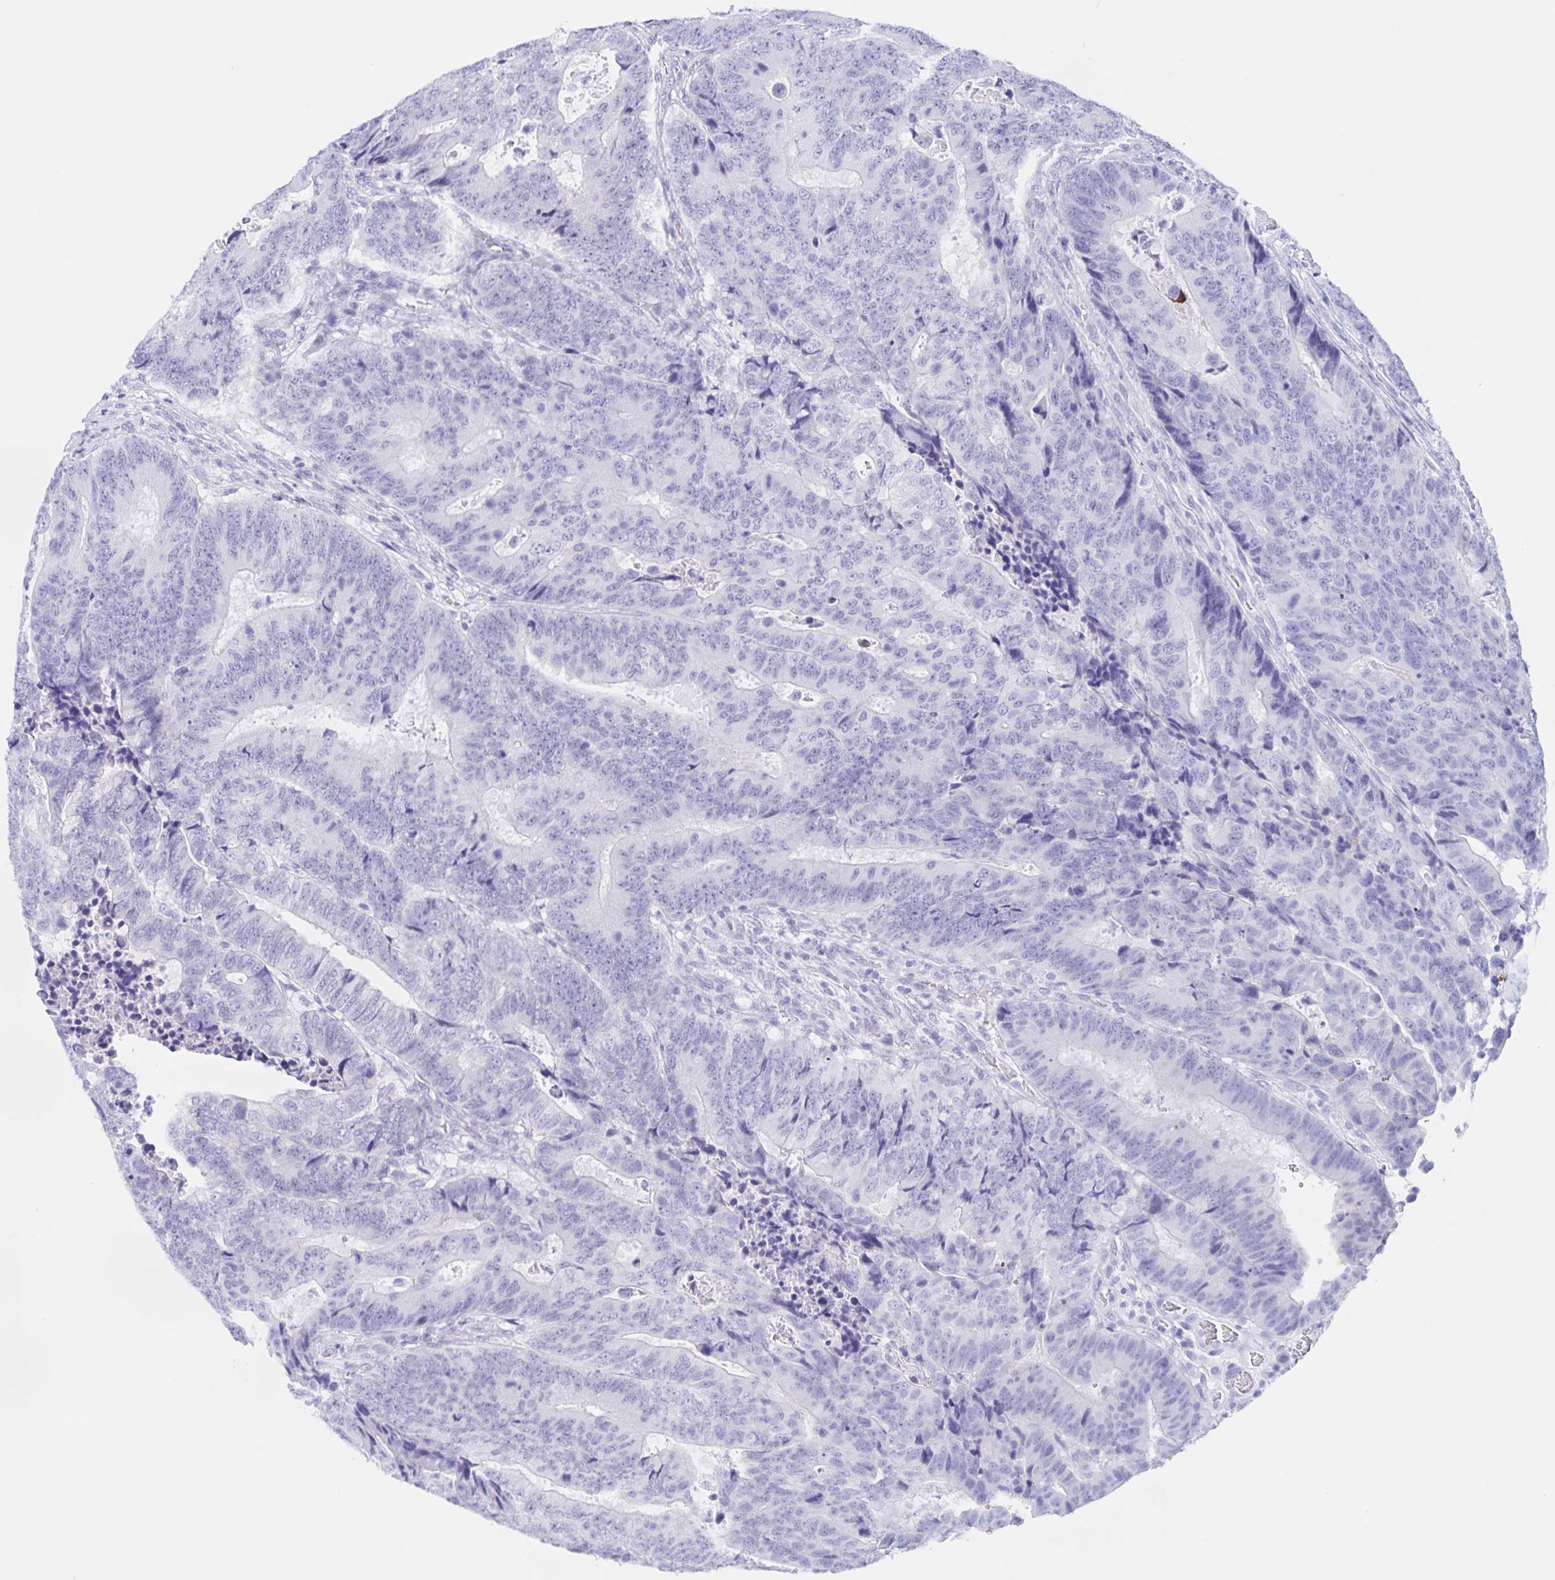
{"staining": {"intensity": "negative", "quantity": "none", "location": "none"}, "tissue": "colorectal cancer", "cell_type": "Tumor cells", "image_type": "cancer", "snomed": [{"axis": "morphology", "description": "Adenocarcinoma, NOS"}, {"axis": "topography", "description": "Colon"}], "caption": "Immunohistochemistry (IHC) histopathology image of human colorectal adenocarcinoma stained for a protein (brown), which demonstrates no expression in tumor cells. Nuclei are stained in blue.", "gene": "TGIF2LX", "patient": {"sex": "female", "age": 48}}